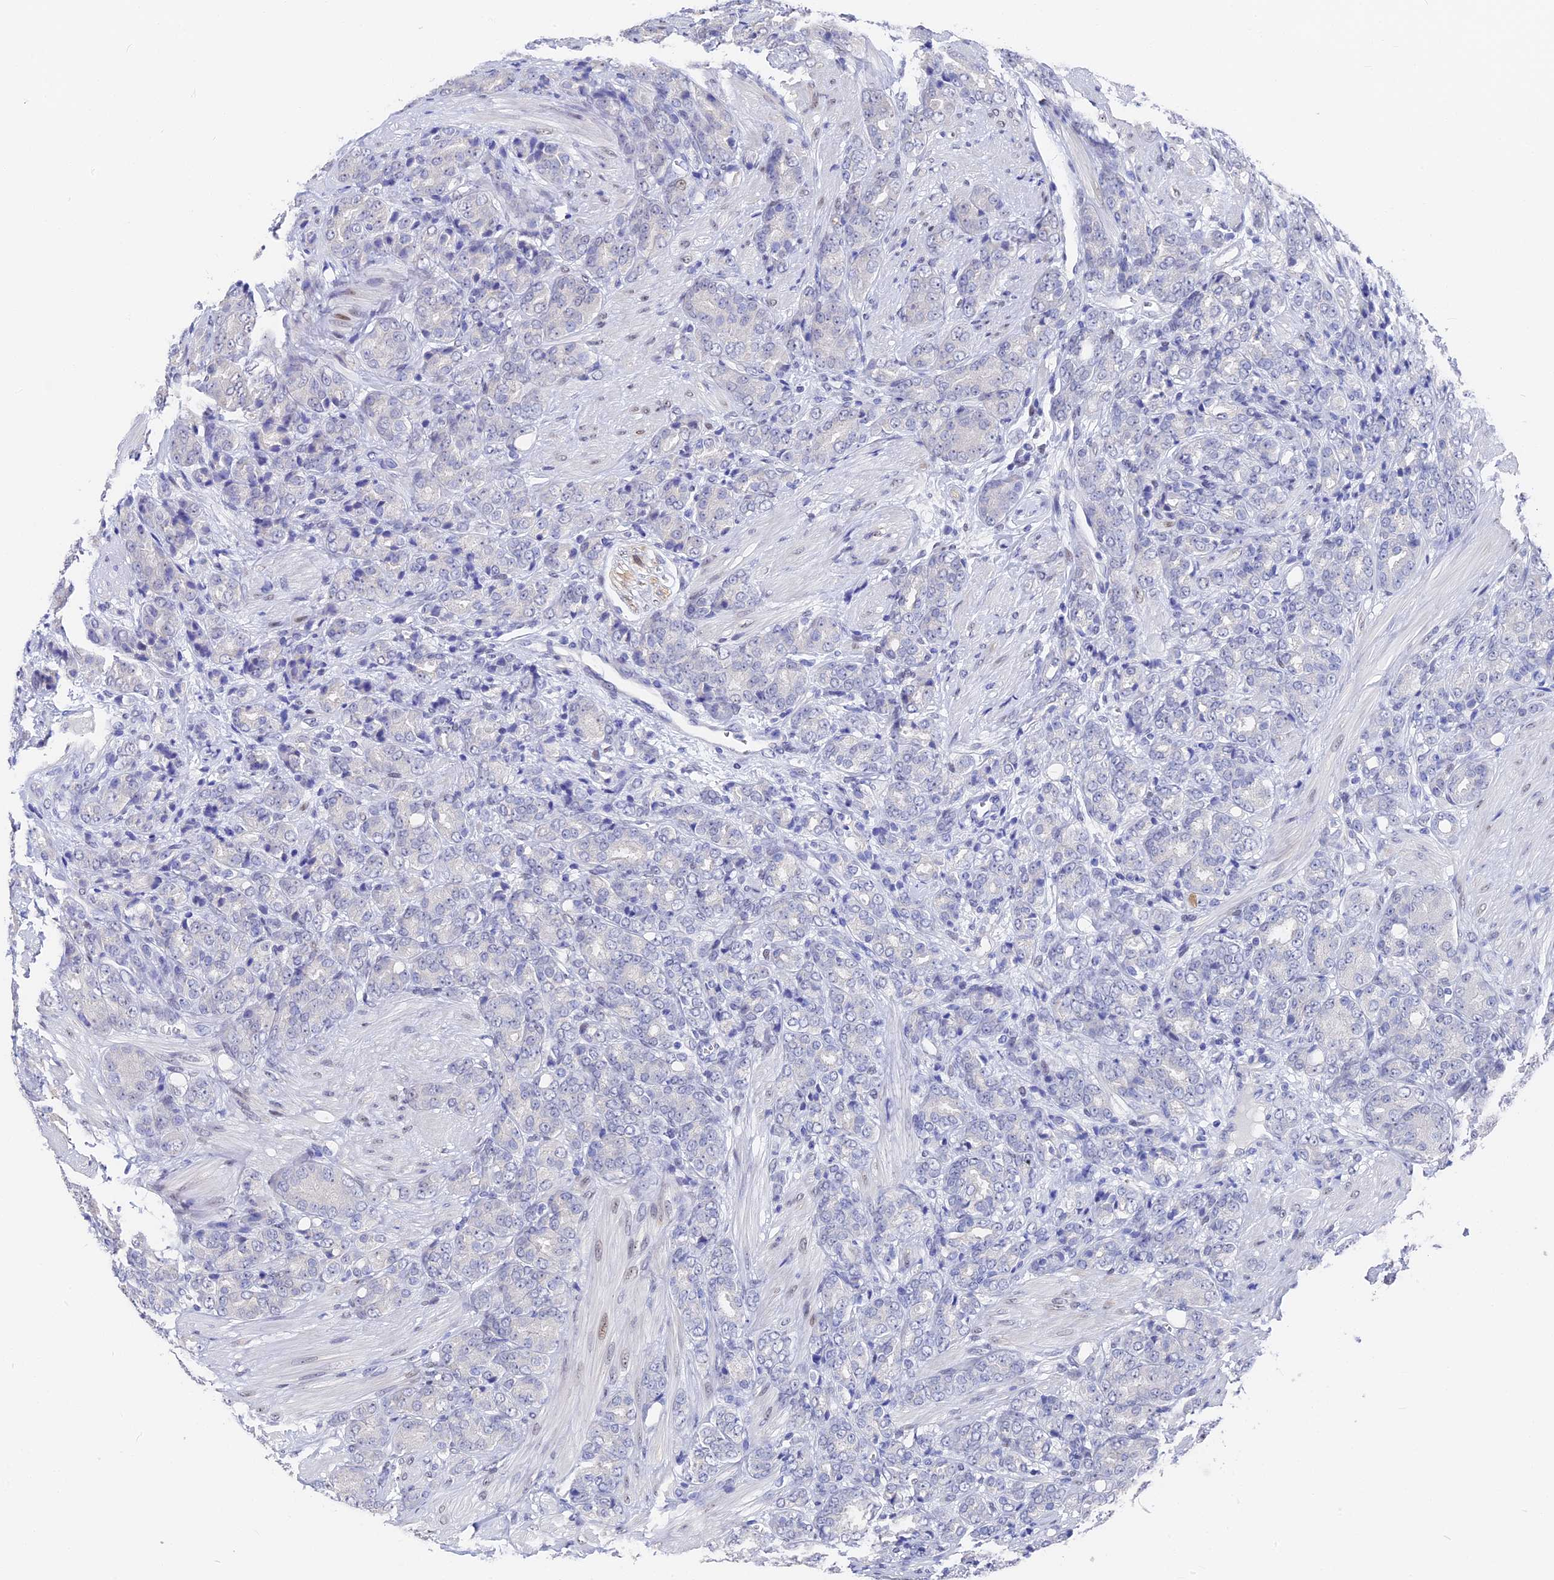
{"staining": {"intensity": "negative", "quantity": "none", "location": "none"}, "tissue": "prostate cancer", "cell_type": "Tumor cells", "image_type": "cancer", "snomed": [{"axis": "morphology", "description": "Adenocarcinoma, High grade"}, {"axis": "topography", "description": "Prostate"}], "caption": "DAB (3,3'-diaminobenzidine) immunohistochemical staining of adenocarcinoma (high-grade) (prostate) shows no significant expression in tumor cells.", "gene": "VPS33B", "patient": {"sex": "male", "age": 62}}